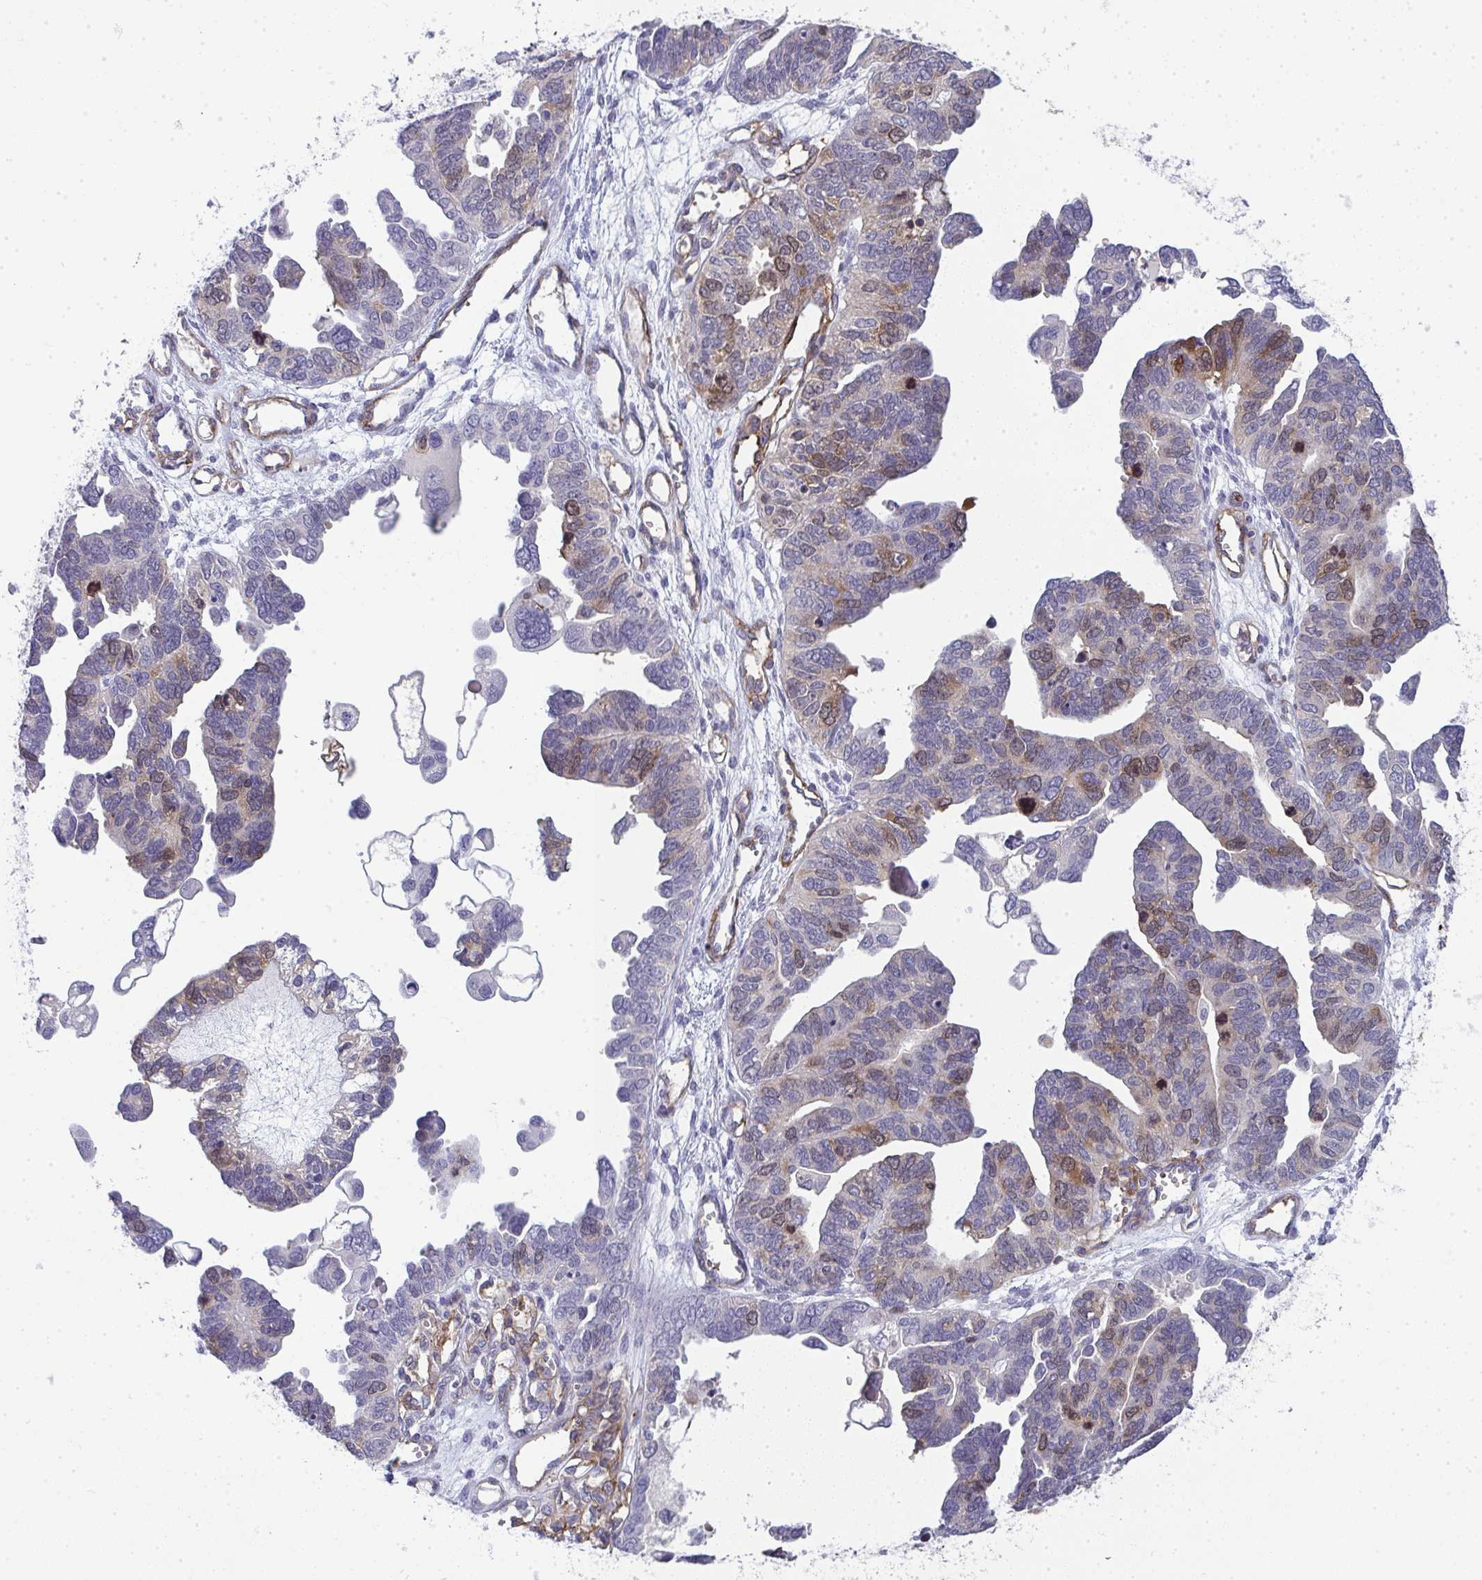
{"staining": {"intensity": "weak", "quantity": "<25%", "location": "cytoplasmic/membranous"}, "tissue": "ovarian cancer", "cell_type": "Tumor cells", "image_type": "cancer", "snomed": [{"axis": "morphology", "description": "Cystadenocarcinoma, serous, NOS"}, {"axis": "topography", "description": "Ovary"}], "caption": "Tumor cells show no significant protein expression in ovarian cancer (serous cystadenocarcinoma).", "gene": "UBE2S", "patient": {"sex": "female", "age": 51}}